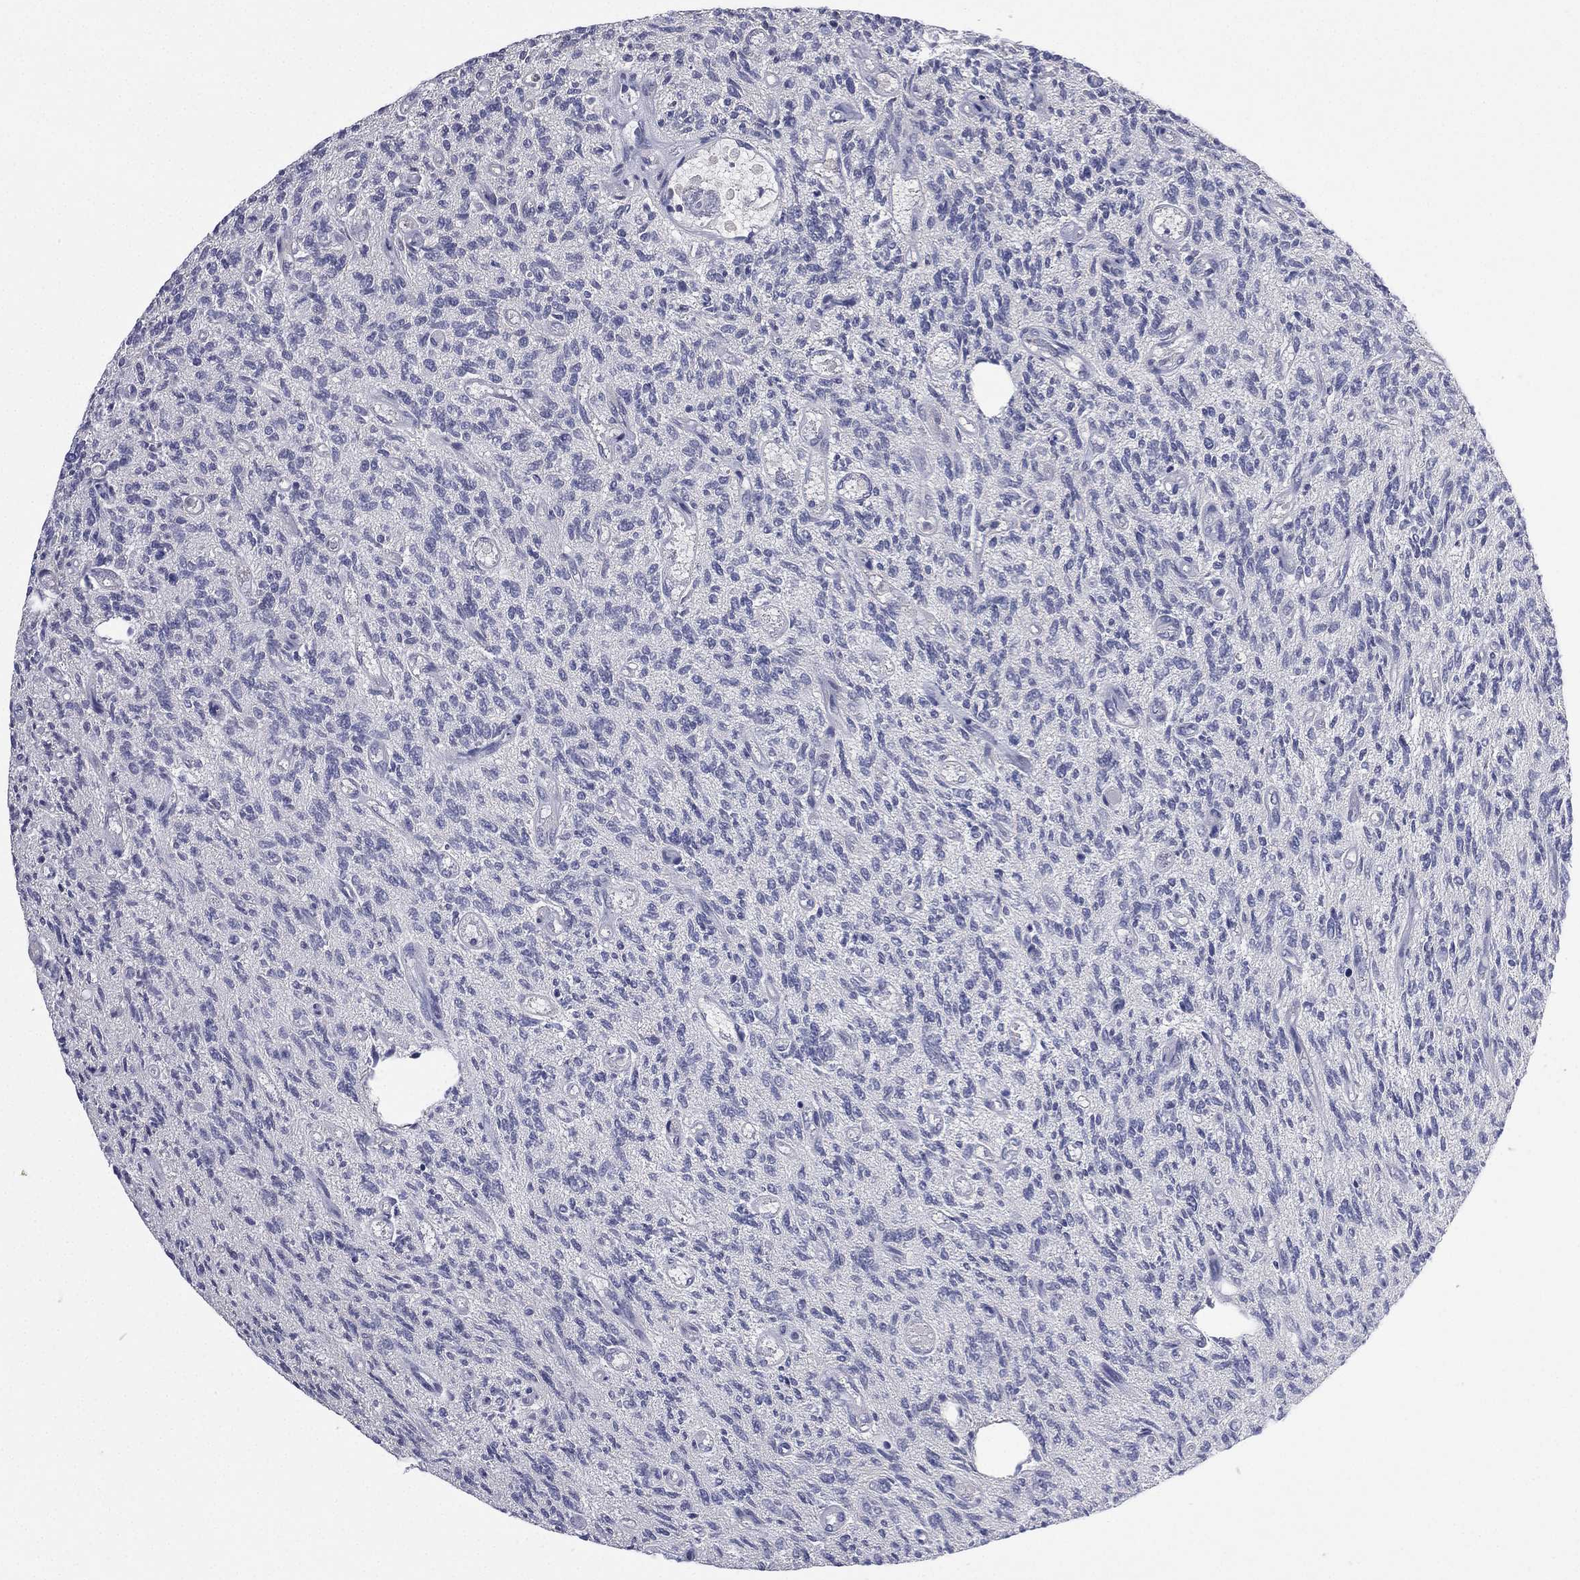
{"staining": {"intensity": "negative", "quantity": "none", "location": "none"}, "tissue": "glioma", "cell_type": "Tumor cells", "image_type": "cancer", "snomed": [{"axis": "morphology", "description": "Glioma, malignant, High grade"}, {"axis": "topography", "description": "Brain"}], "caption": "This is an IHC histopathology image of human high-grade glioma (malignant). There is no staining in tumor cells.", "gene": "MPP7", "patient": {"sex": "male", "age": 64}}